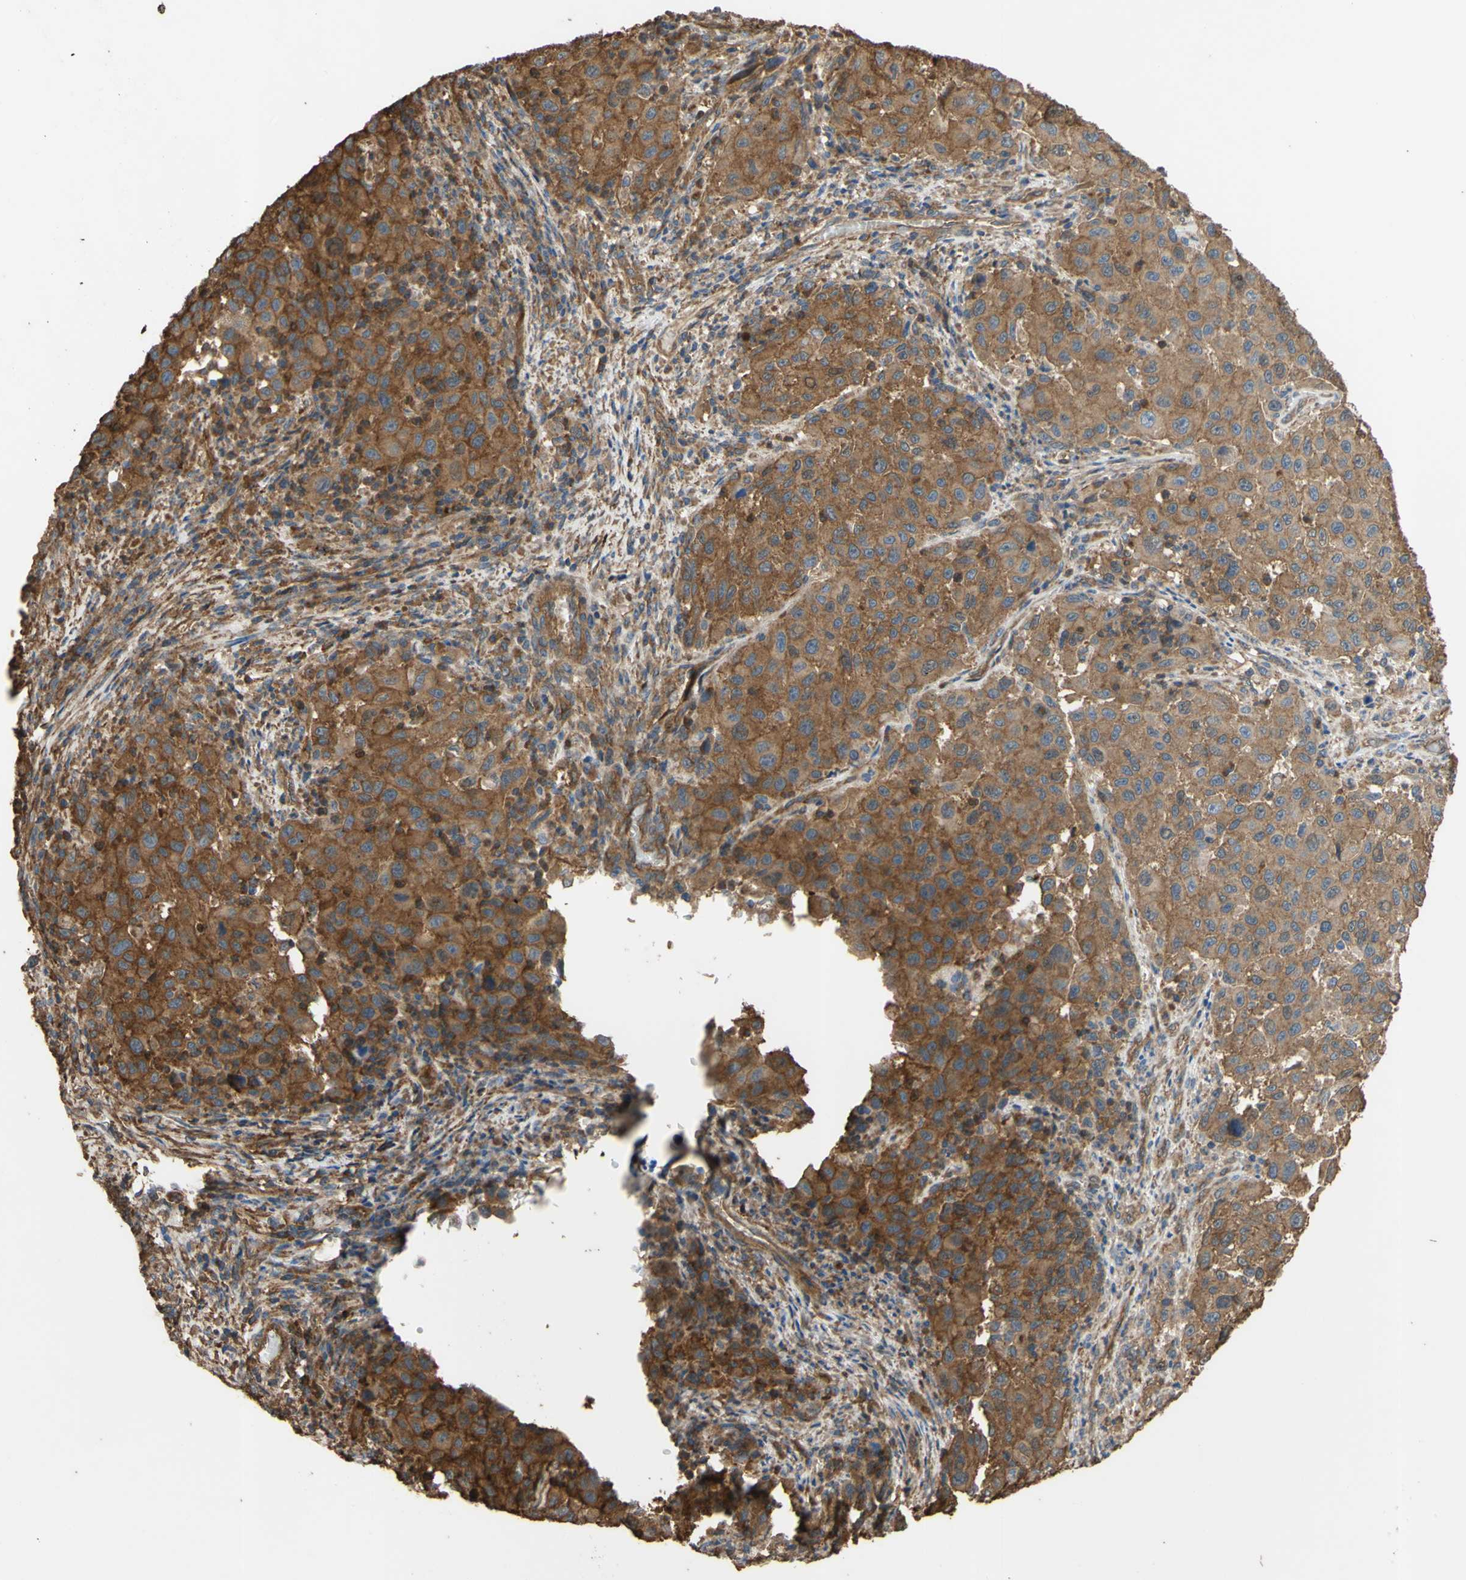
{"staining": {"intensity": "strong", "quantity": ">75%", "location": "cytoplasmic/membranous"}, "tissue": "melanoma", "cell_type": "Tumor cells", "image_type": "cancer", "snomed": [{"axis": "morphology", "description": "Malignant melanoma, Metastatic site"}, {"axis": "topography", "description": "Lymph node"}], "caption": "DAB (3,3'-diaminobenzidine) immunohistochemical staining of human malignant melanoma (metastatic site) exhibits strong cytoplasmic/membranous protein staining in approximately >75% of tumor cells.", "gene": "CTTN", "patient": {"sex": "male", "age": 61}}